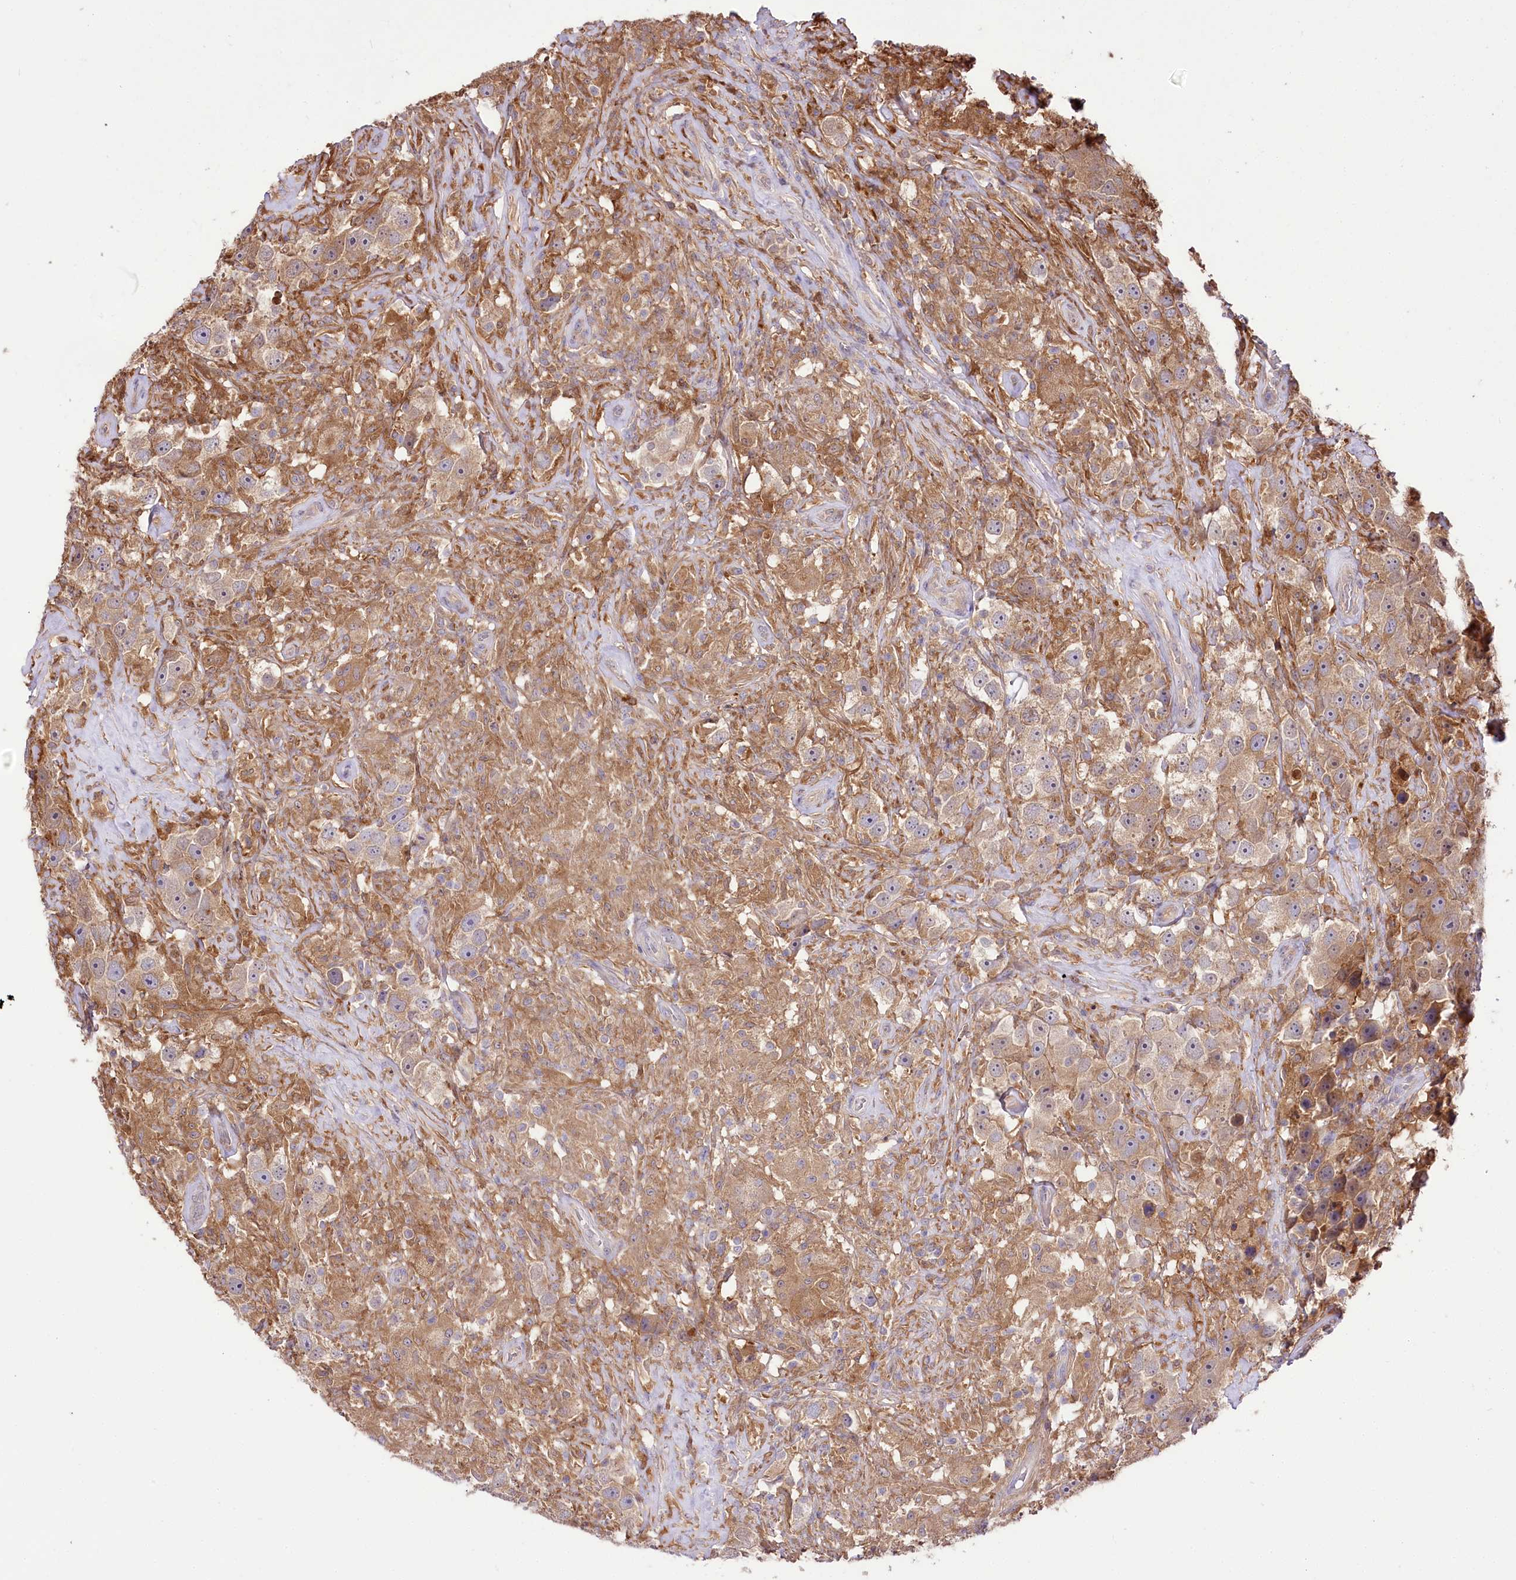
{"staining": {"intensity": "moderate", "quantity": ">75%", "location": "cytoplasmic/membranous"}, "tissue": "testis cancer", "cell_type": "Tumor cells", "image_type": "cancer", "snomed": [{"axis": "morphology", "description": "Seminoma, NOS"}, {"axis": "topography", "description": "Testis"}], "caption": "DAB immunohistochemical staining of human testis cancer (seminoma) shows moderate cytoplasmic/membranous protein expression in approximately >75% of tumor cells. The protein is shown in brown color, while the nuclei are stained blue.", "gene": "UGP2", "patient": {"sex": "male", "age": 49}}